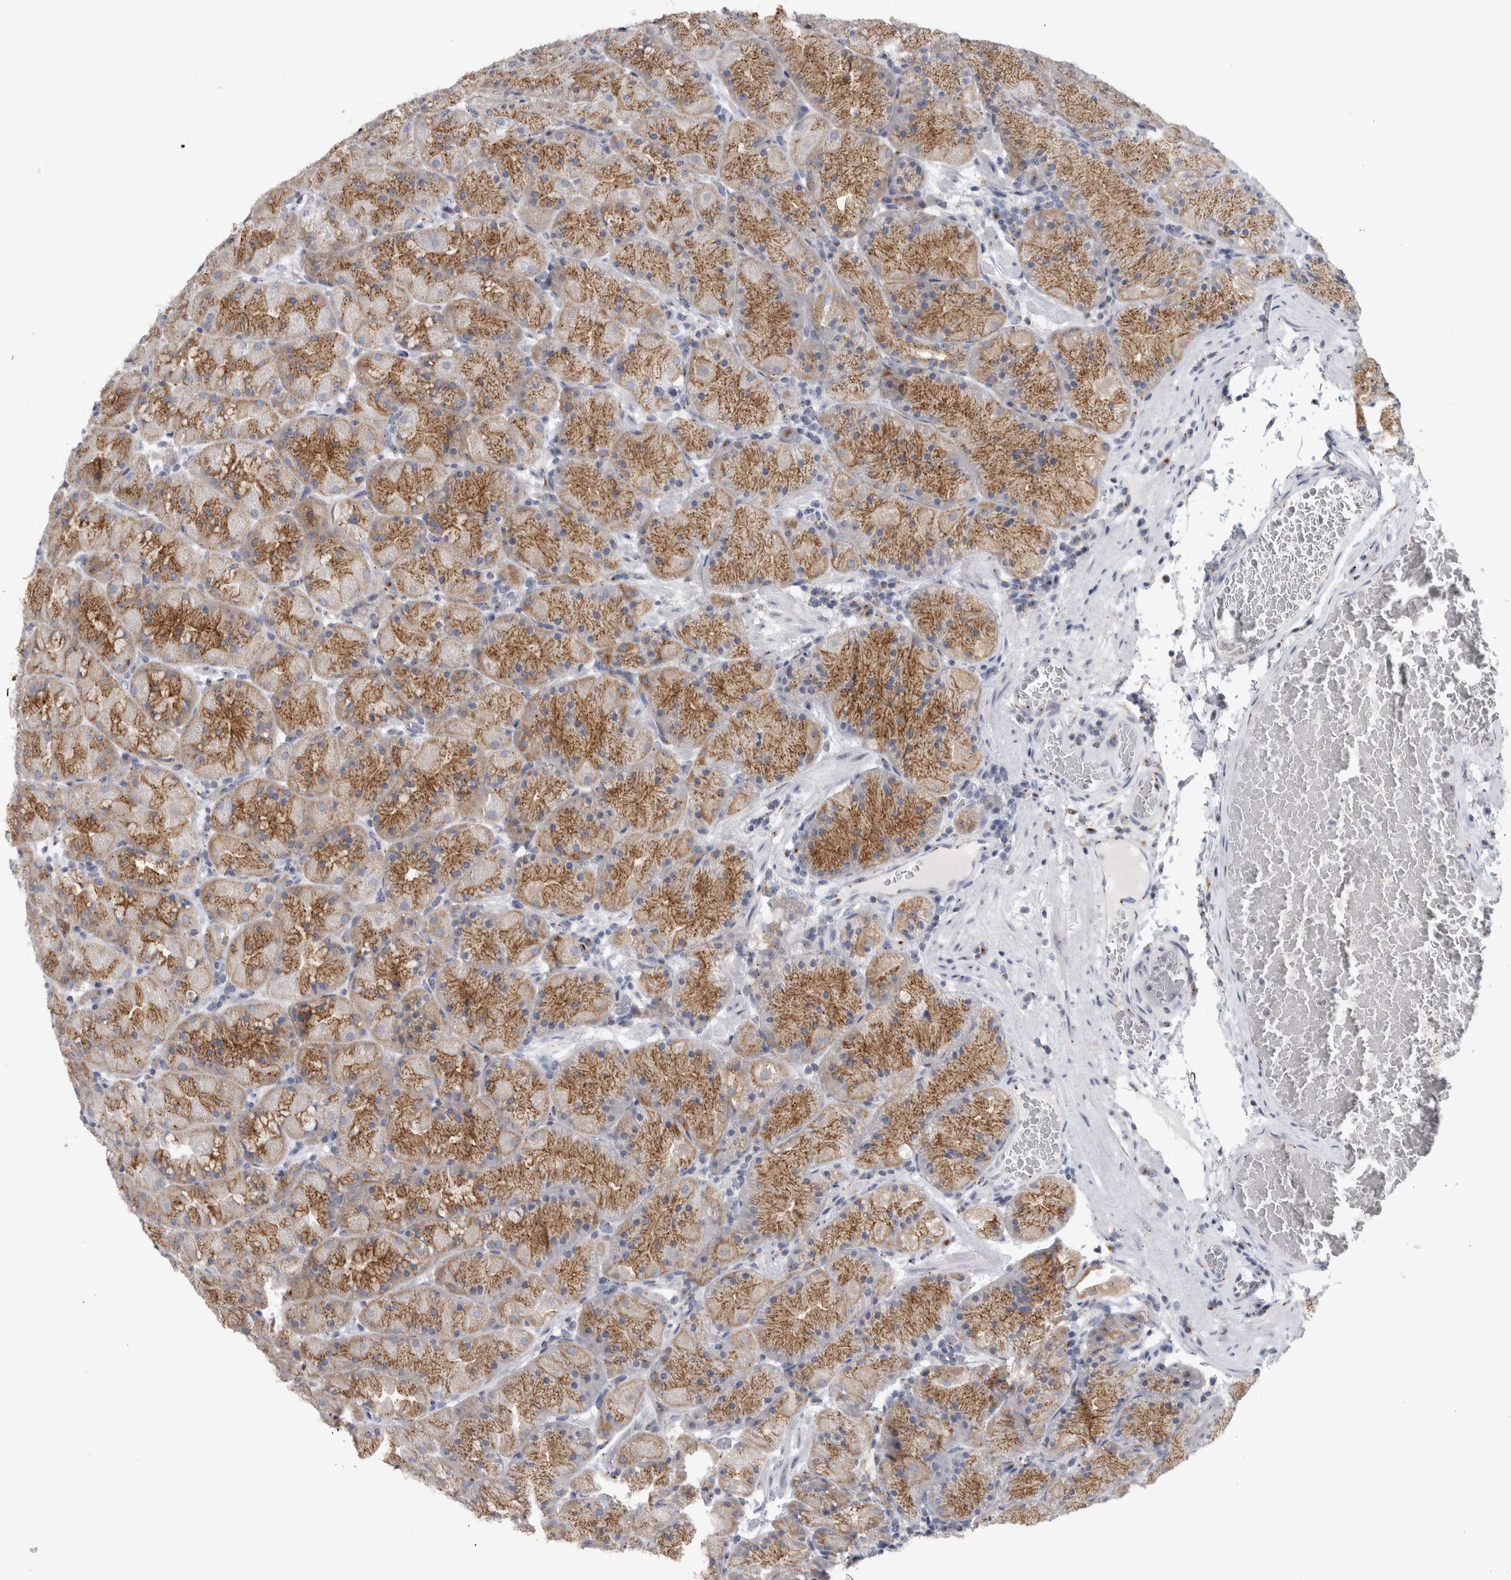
{"staining": {"intensity": "moderate", "quantity": ">75%", "location": "cytoplasmic/membranous"}, "tissue": "stomach", "cell_type": "Glandular cells", "image_type": "normal", "snomed": [{"axis": "morphology", "description": "Normal tissue, NOS"}, {"axis": "topography", "description": "Stomach, upper"}, {"axis": "topography", "description": "Stomach"}], "caption": "High-power microscopy captured an immunohistochemistry (IHC) micrograph of benign stomach, revealing moderate cytoplasmic/membranous expression in approximately >75% of glandular cells. (DAB = brown stain, brightfield microscopy at high magnification).", "gene": "AKAP9", "patient": {"sex": "male", "age": 48}}